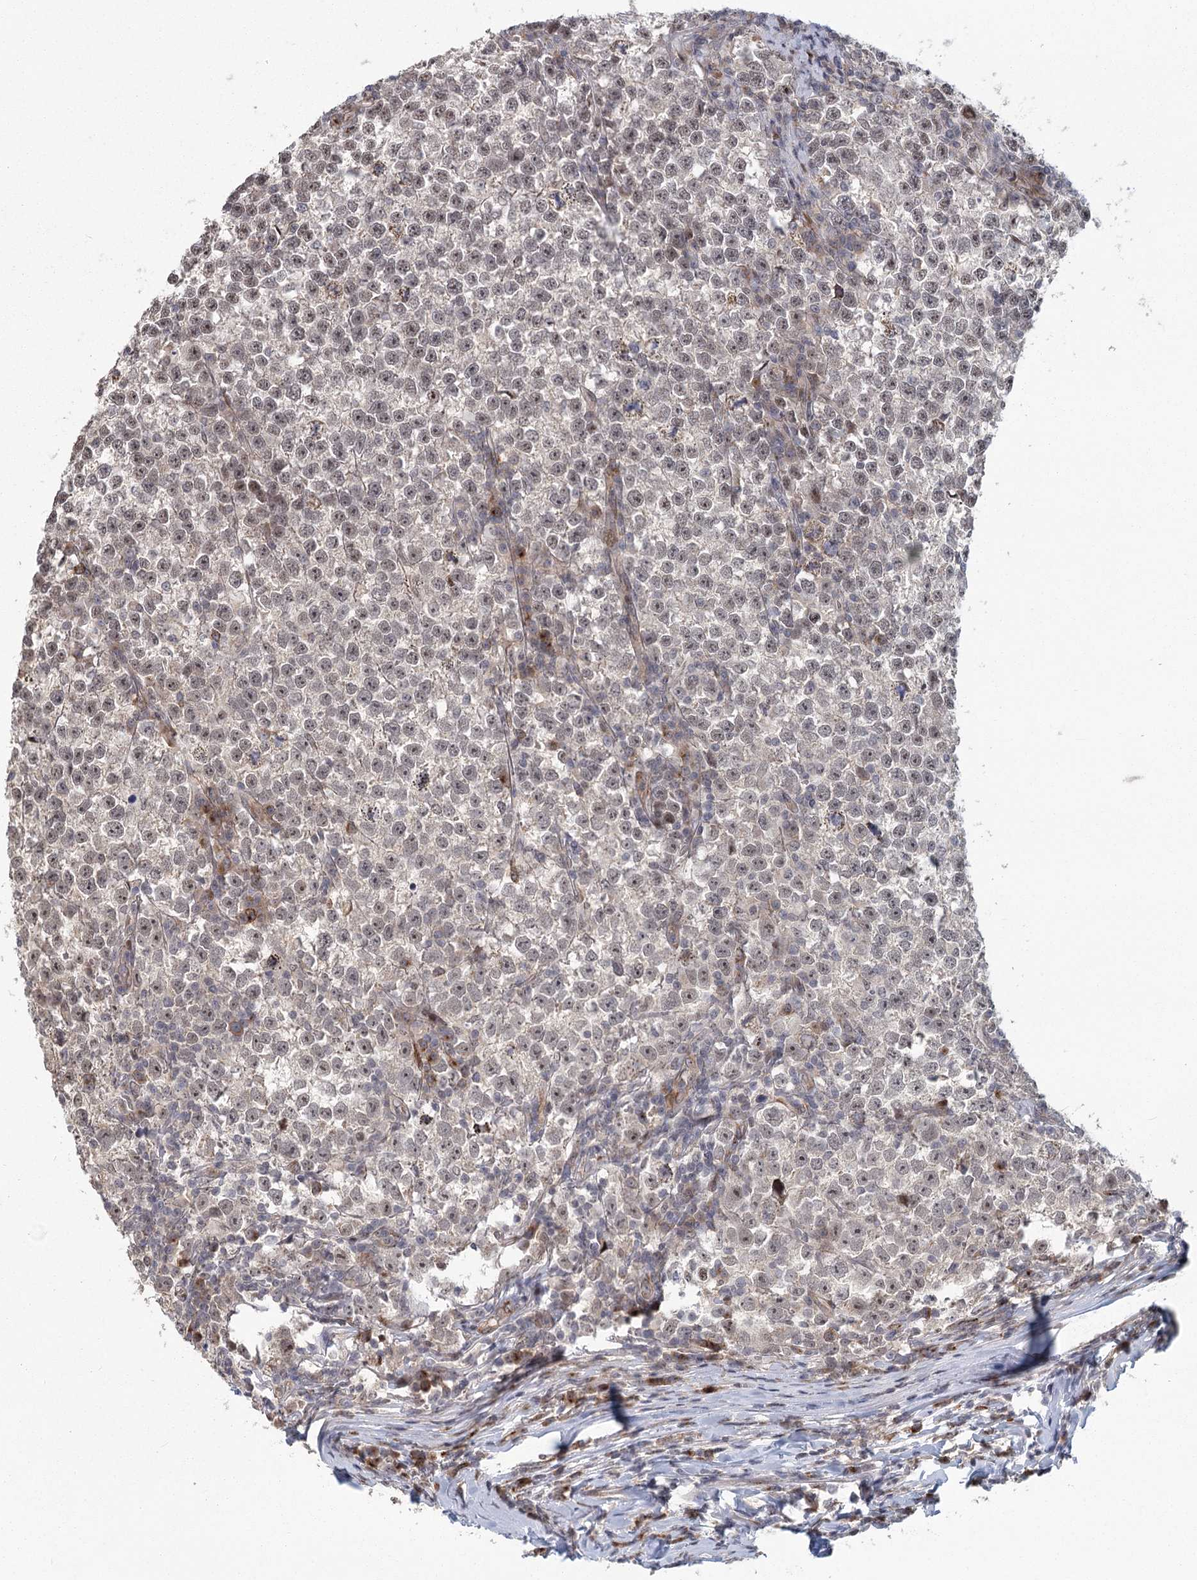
{"staining": {"intensity": "weak", "quantity": "25%-75%", "location": "nuclear"}, "tissue": "testis cancer", "cell_type": "Tumor cells", "image_type": "cancer", "snomed": [{"axis": "morphology", "description": "Normal tissue, NOS"}, {"axis": "morphology", "description": "Seminoma, NOS"}, {"axis": "topography", "description": "Testis"}], "caption": "Immunohistochemical staining of human testis cancer (seminoma) shows low levels of weak nuclear positivity in approximately 25%-75% of tumor cells. Using DAB (3,3'-diaminobenzidine) (brown) and hematoxylin (blue) stains, captured at high magnification using brightfield microscopy.", "gene": "PARM1", "patient": {"sex": "male", "age": 43}}